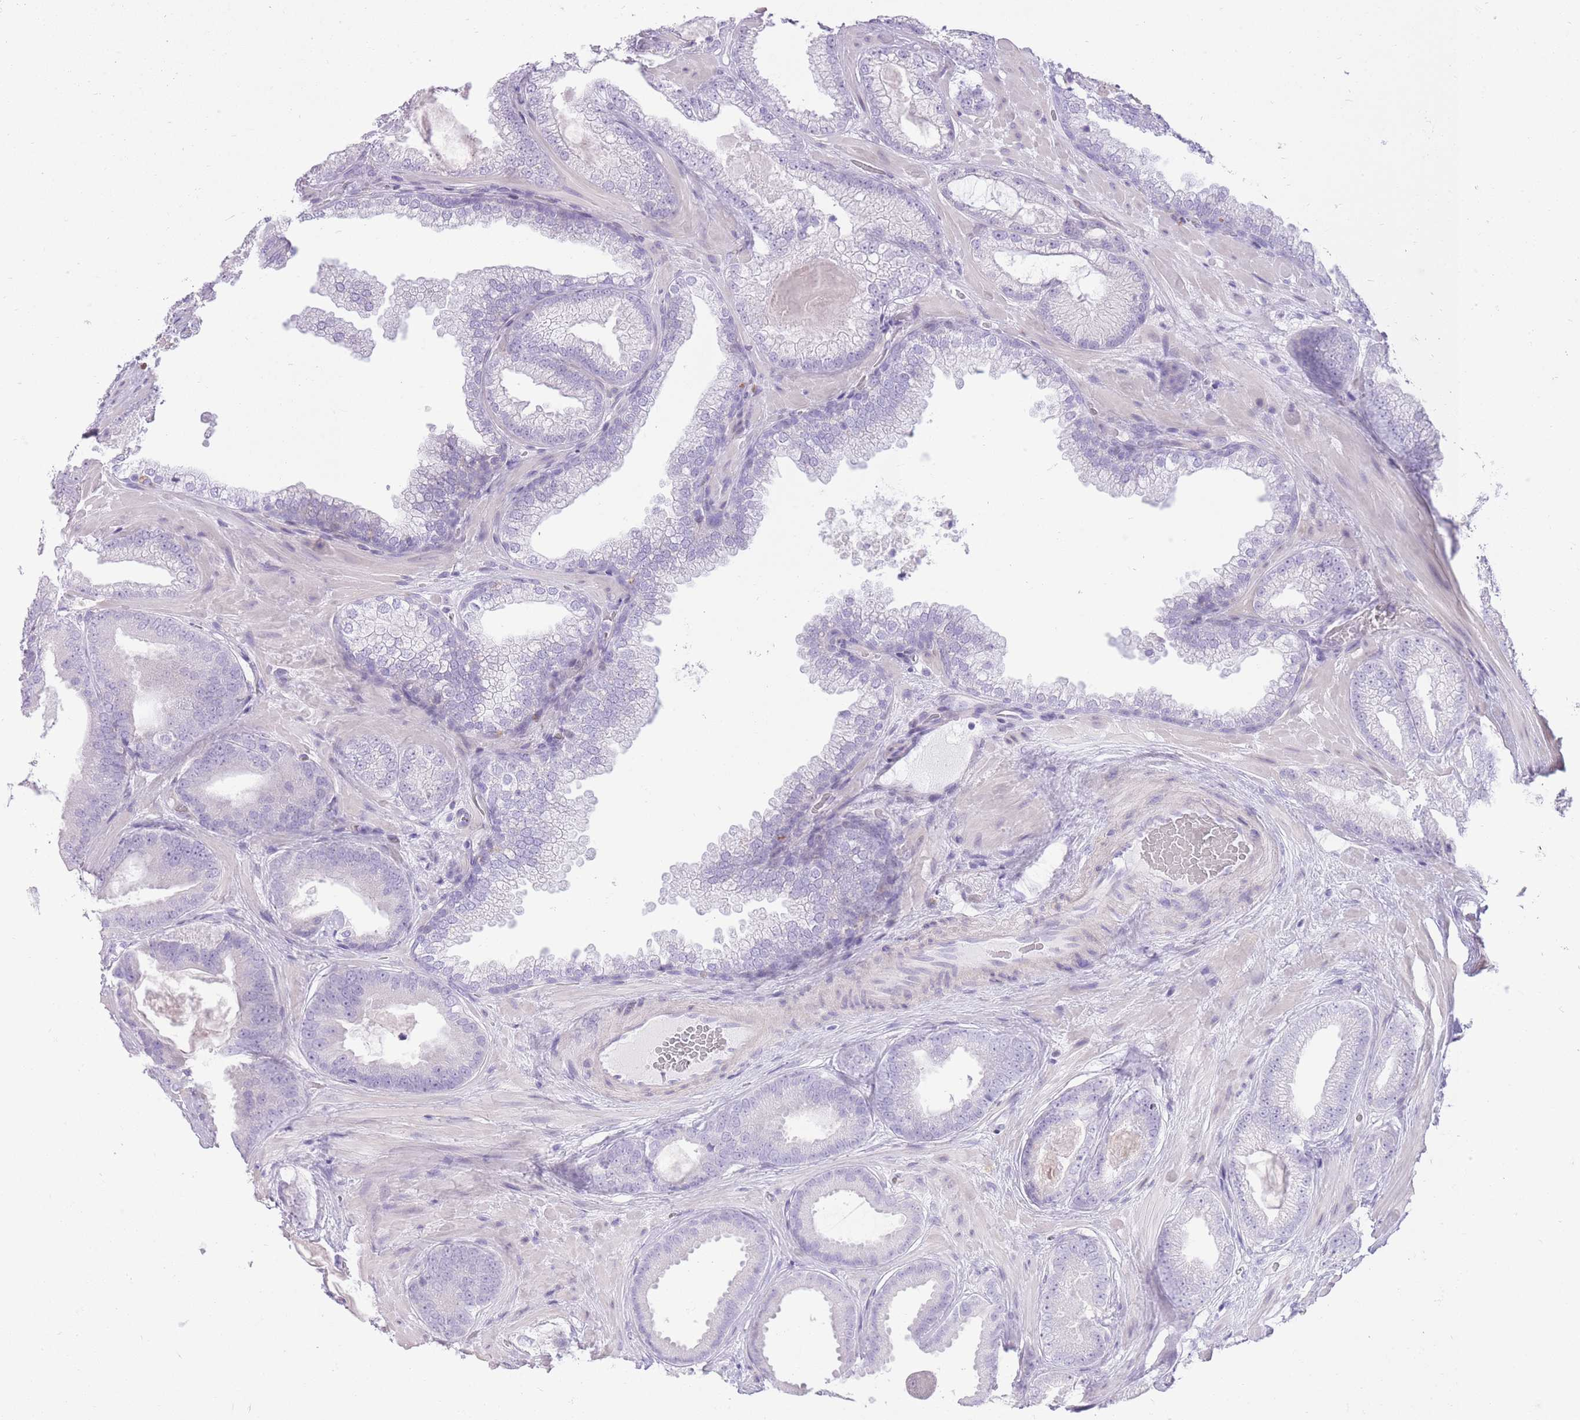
{"staining": {"intensity": "negative", "quantity": "none", "location": "none"}, "tissue": "prostate cancer", "cell_type": "Tumor cells", "image_type": "cancer", "snomed": [{"axis": "morphology", "description": "Adenocarcinoma, Low grade"}, {"axis": "topography", "description": "Prostate"}], "caption": "This is an IHC image of human prostate low-grade adenocarcinoma. There is no staining in tumor cells.", "gene": "WDR70", "patient": {"sex": "male", "age": 57}}